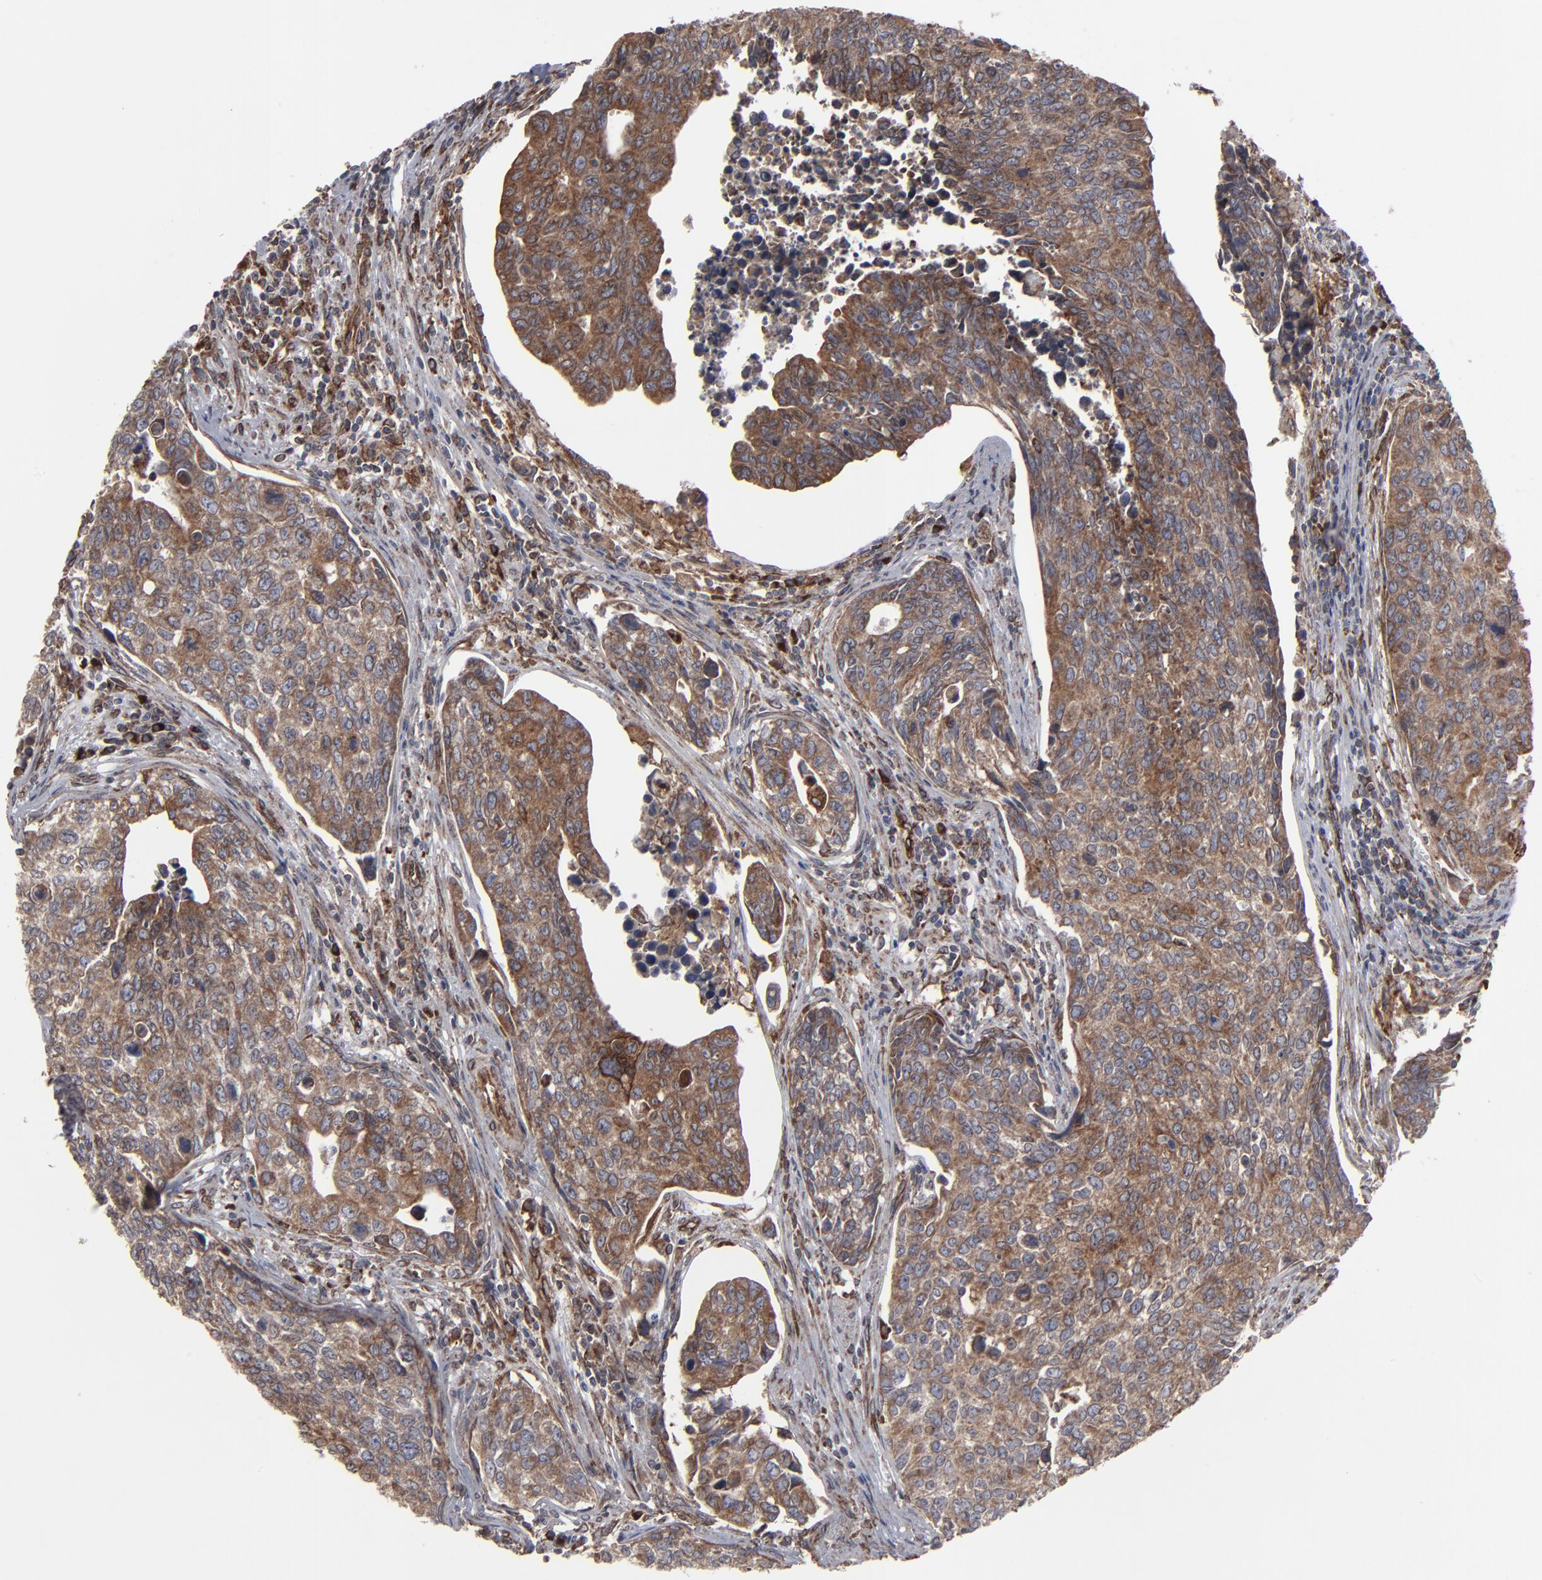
{"staining": {"intensity": "moderate", "quantity": ">75%", "location": "cytoplasmic/membranous"}, "tissue": "urothelial cancer", "cell_type": "Tumor cells", "image_type": "cancer", "snomed": [{"axis": "morphology", "description": "Urothelial carcinoma, High grade"}, {"axis": "topography", "description": "Urinary bladder"}], "caption": "Immunohistochemical staining of high-grade urothelial carcinoma reveals medium levels of moderate cytoplasmic/membranous staining in about >75% of tumor cells.", "gene": "CNIH1", "patient": {"sex": "male", "age": 81}}